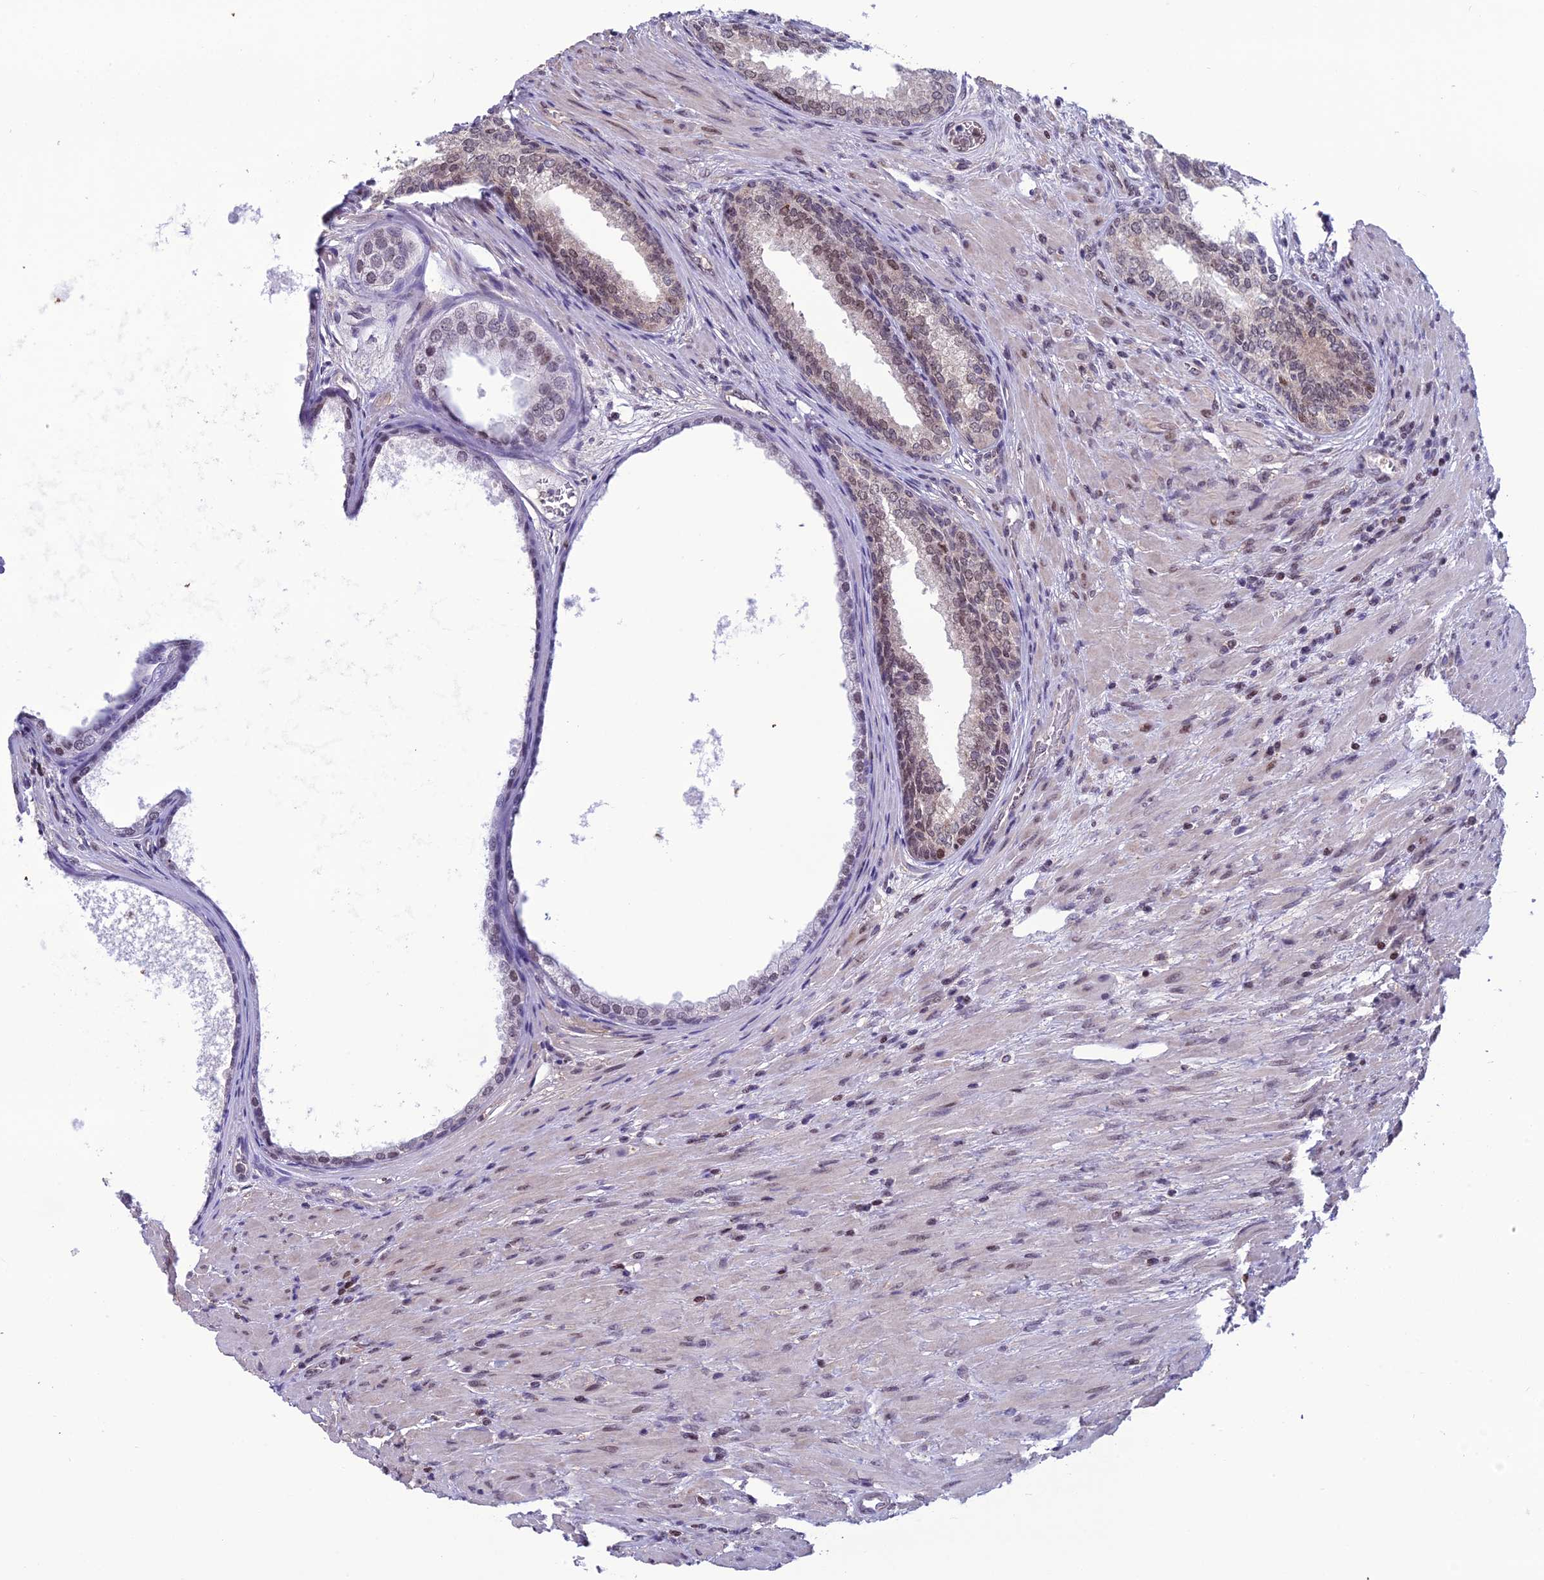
{"staining": {"intensity": "moderate", "quantity": "25%-75%", "location": "nuclear"}, "tissue": "prostate", "cell_type": "Glandular cells", "image_type": "normal", "snomed": [{"axis": "morphology", "description": "Normal tissue, NOS"}, {"axis": "topography", "description": "Prostate"}], "caption": "High-magnification brightfield microscopy of normal prostate stained with DAB (3,3'-diaminobenzidine) (brown) and counterstained with hematoxylin (blue). glandular cells exhibit moderate nuclear positivity is identified in approximately25%-75% of cells.", "gene": "MIS12", "patient": {"sex": "male", "age": 76}}